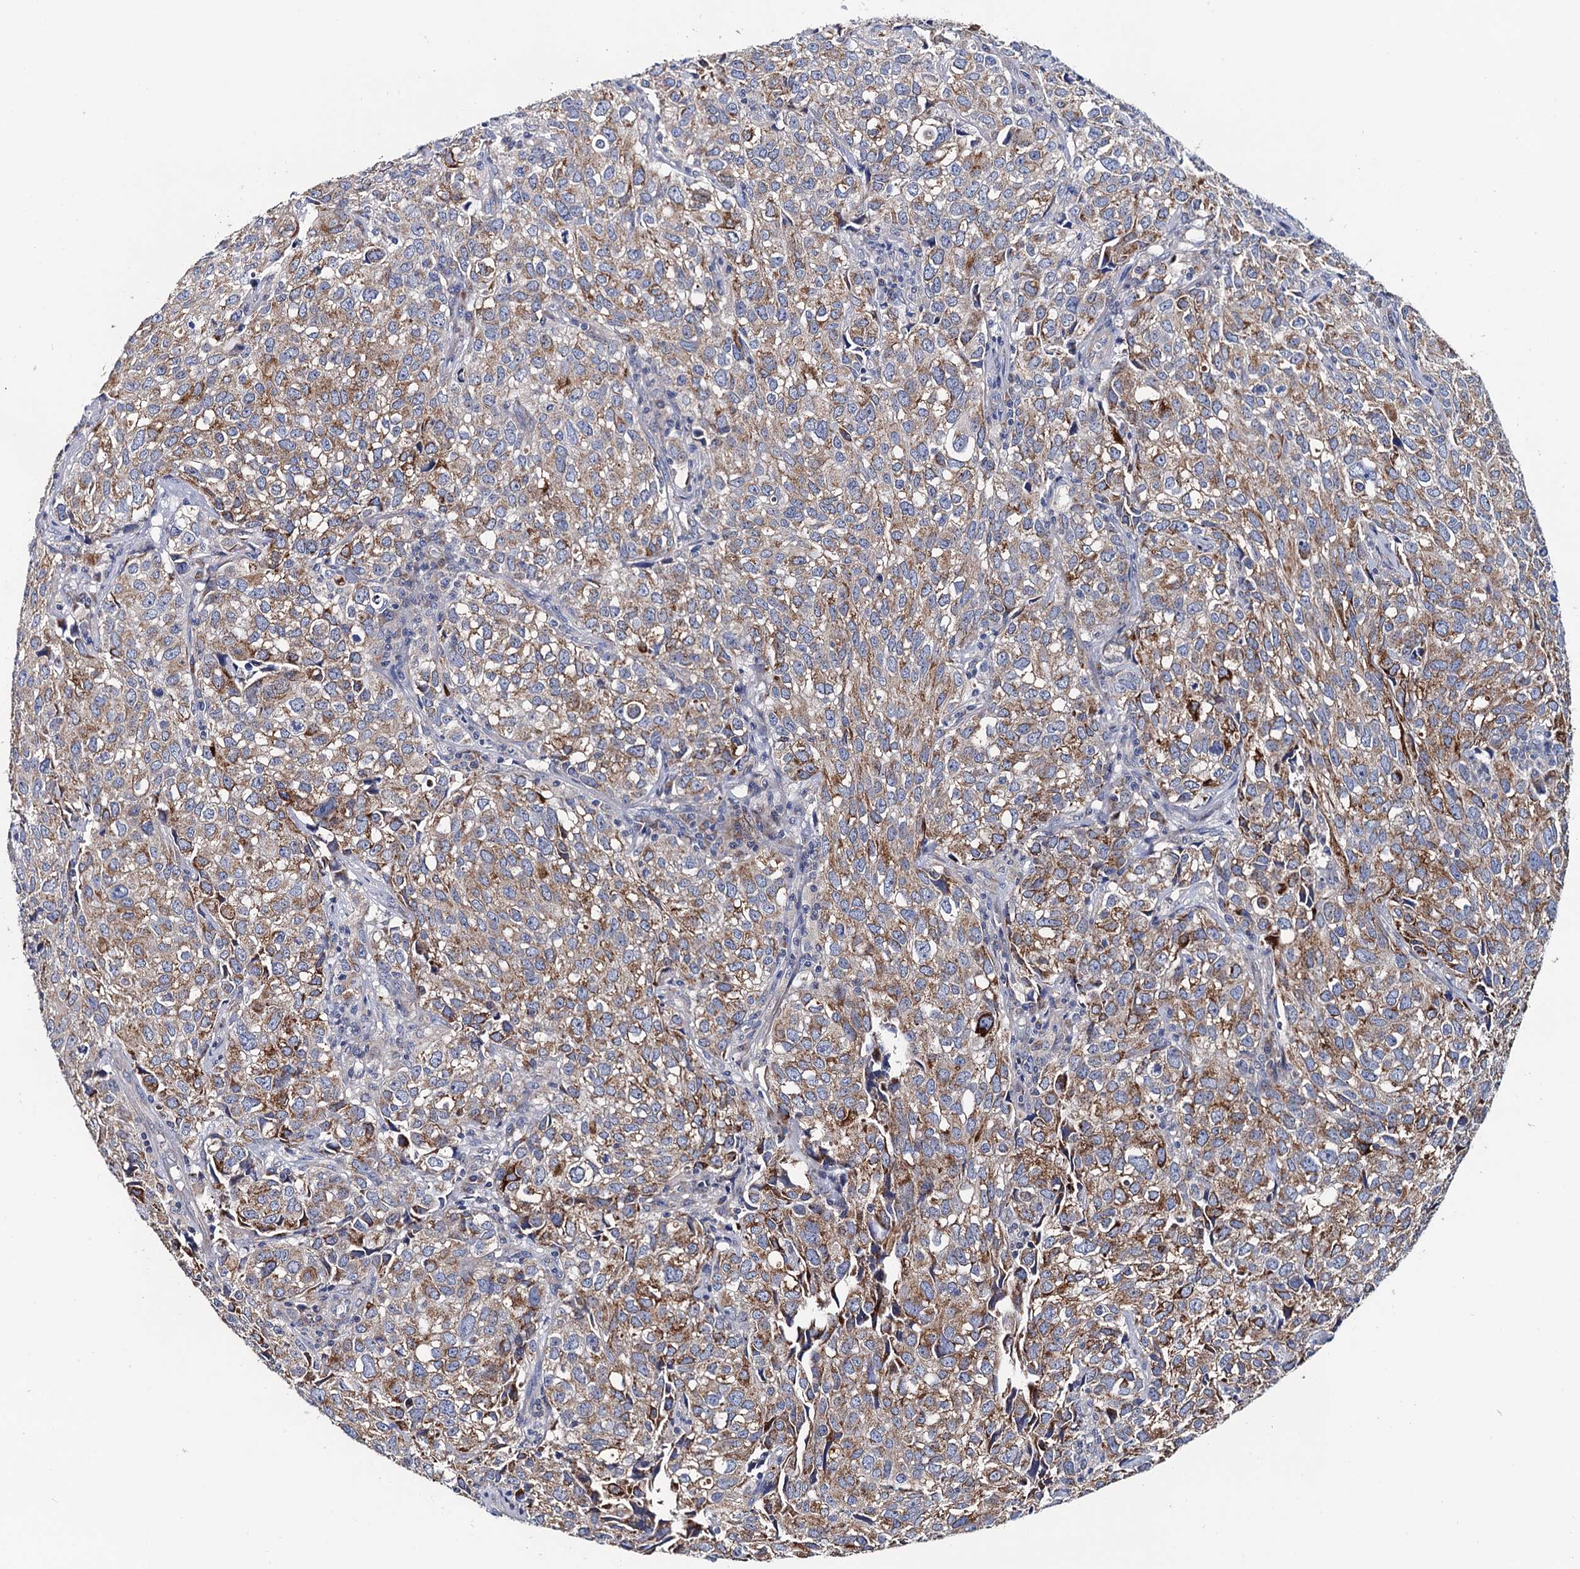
{"staining": {"intensity": "strong", "quantity": "25%-75%", "location": "cytoplasmic/membranous"}, "tissue": "urothelial cancer", "cell_type": "Tumor cells", "image_type": "cancer", "snomed": [{"axis": "morphology", "description": "Urothelial carcinoma, High grade"}, {"axis": "topography", "description": "Urinary bladder"}], "caption": "Urothelial cancer stained with a brown dye displays strong cytoplasmic/membranous positive staining in about 25%-75% of tumor cells.", "gene": "MRPL48", "patient": {"sex": "female", "age": 75}}